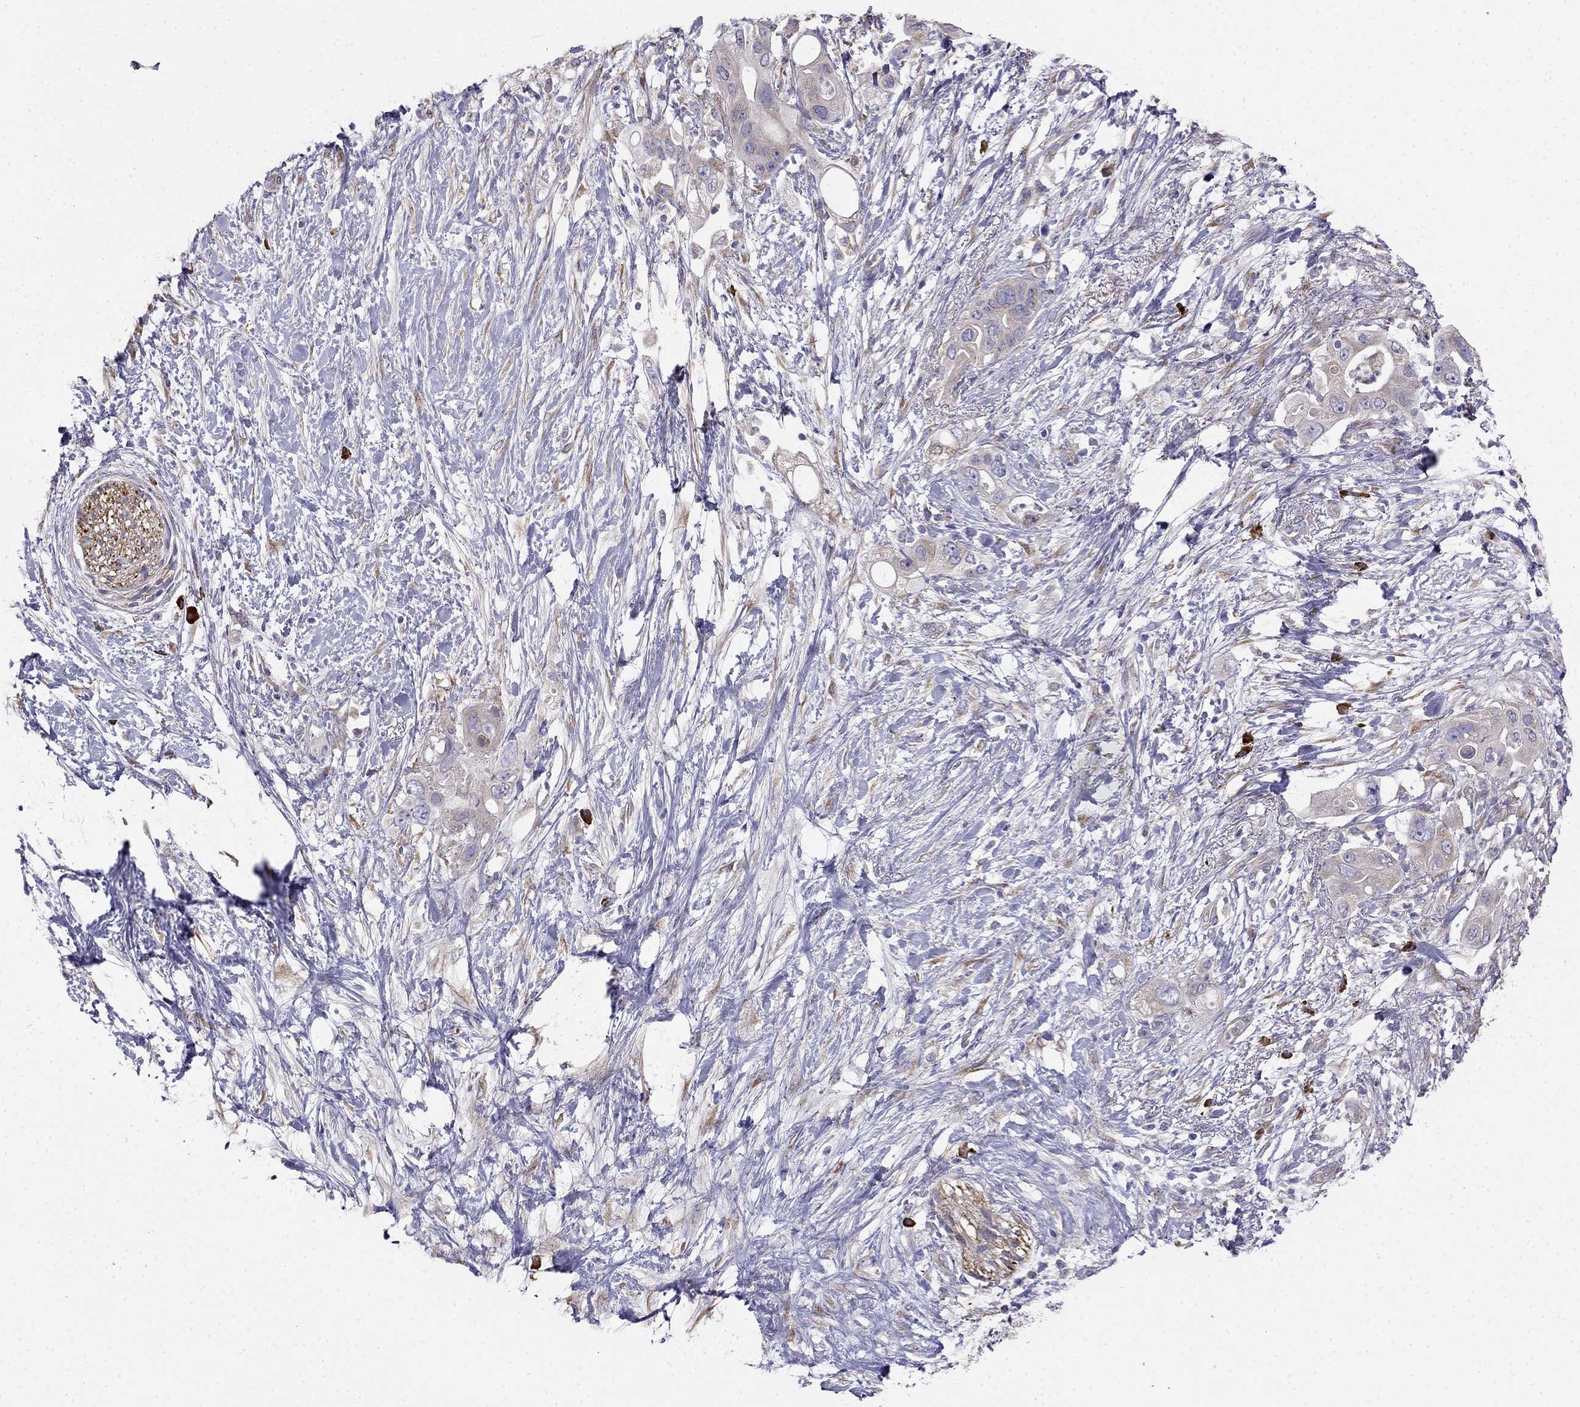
{"staining": {"intensity": "weak", "quantity": ">75%", "location": "cytoplasmic/membranous"}, "tissue": "pancreatic cancer", "cell_type": "Tumor cells", "image_type": "cancer", "snomed": [{"axis": "morphology", "description": "Adenocarcinoma, NOS"}, {"axis": "topography", "description": "Pancreas"}], "caption": "Pancreatic cancer (adenocarcinoma) stained with a protein marker displays weak staining in tumor cells.", "gene": "LONRF2", "patient": {"sex": "female", "age": 72}}